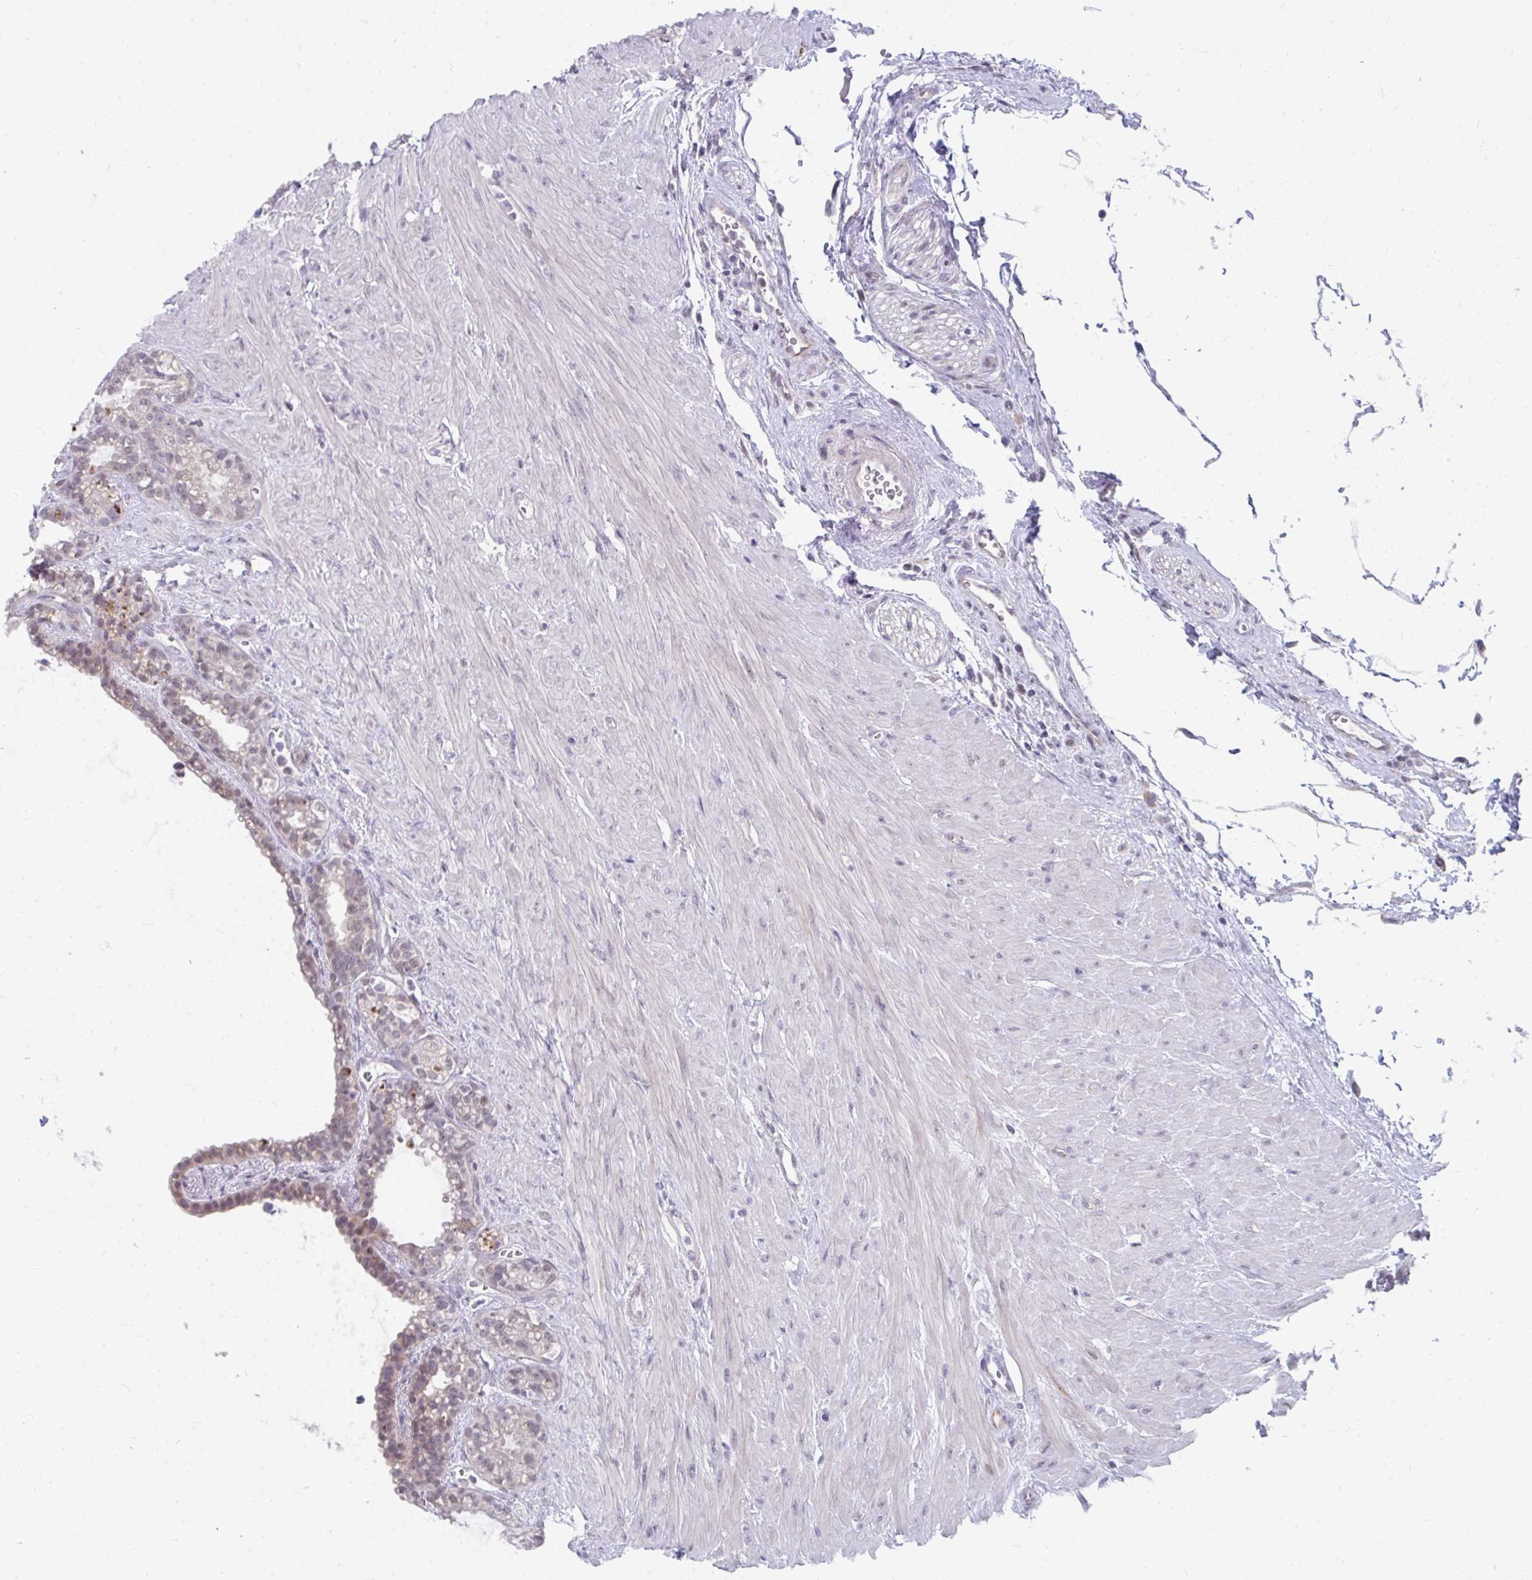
{"staining": {"intensity": "weak", "quantity": "25%-75%", "location": "cytoplasmic/membranous"}, "tissue": "seminal vesicle", "cell_type": "Glandular cells", "image_type": "normal", "snomed": [{"axis": "morphology", "description": "Normal tissue, NOS"}, {"axis": "topography", "description": "Seminal veicle"}], "caption": "An immunohistochemistry histopathology image of normal tissue is shown. Protein staining in brown shows weak cytoplasmic/membranous positivity in seminal vesicle within glandular cells. (Brightfield microscopy of DAB IHC at high magnification).", "gene": "MROH8", "patient": {"sex": "male", "age": 76}}